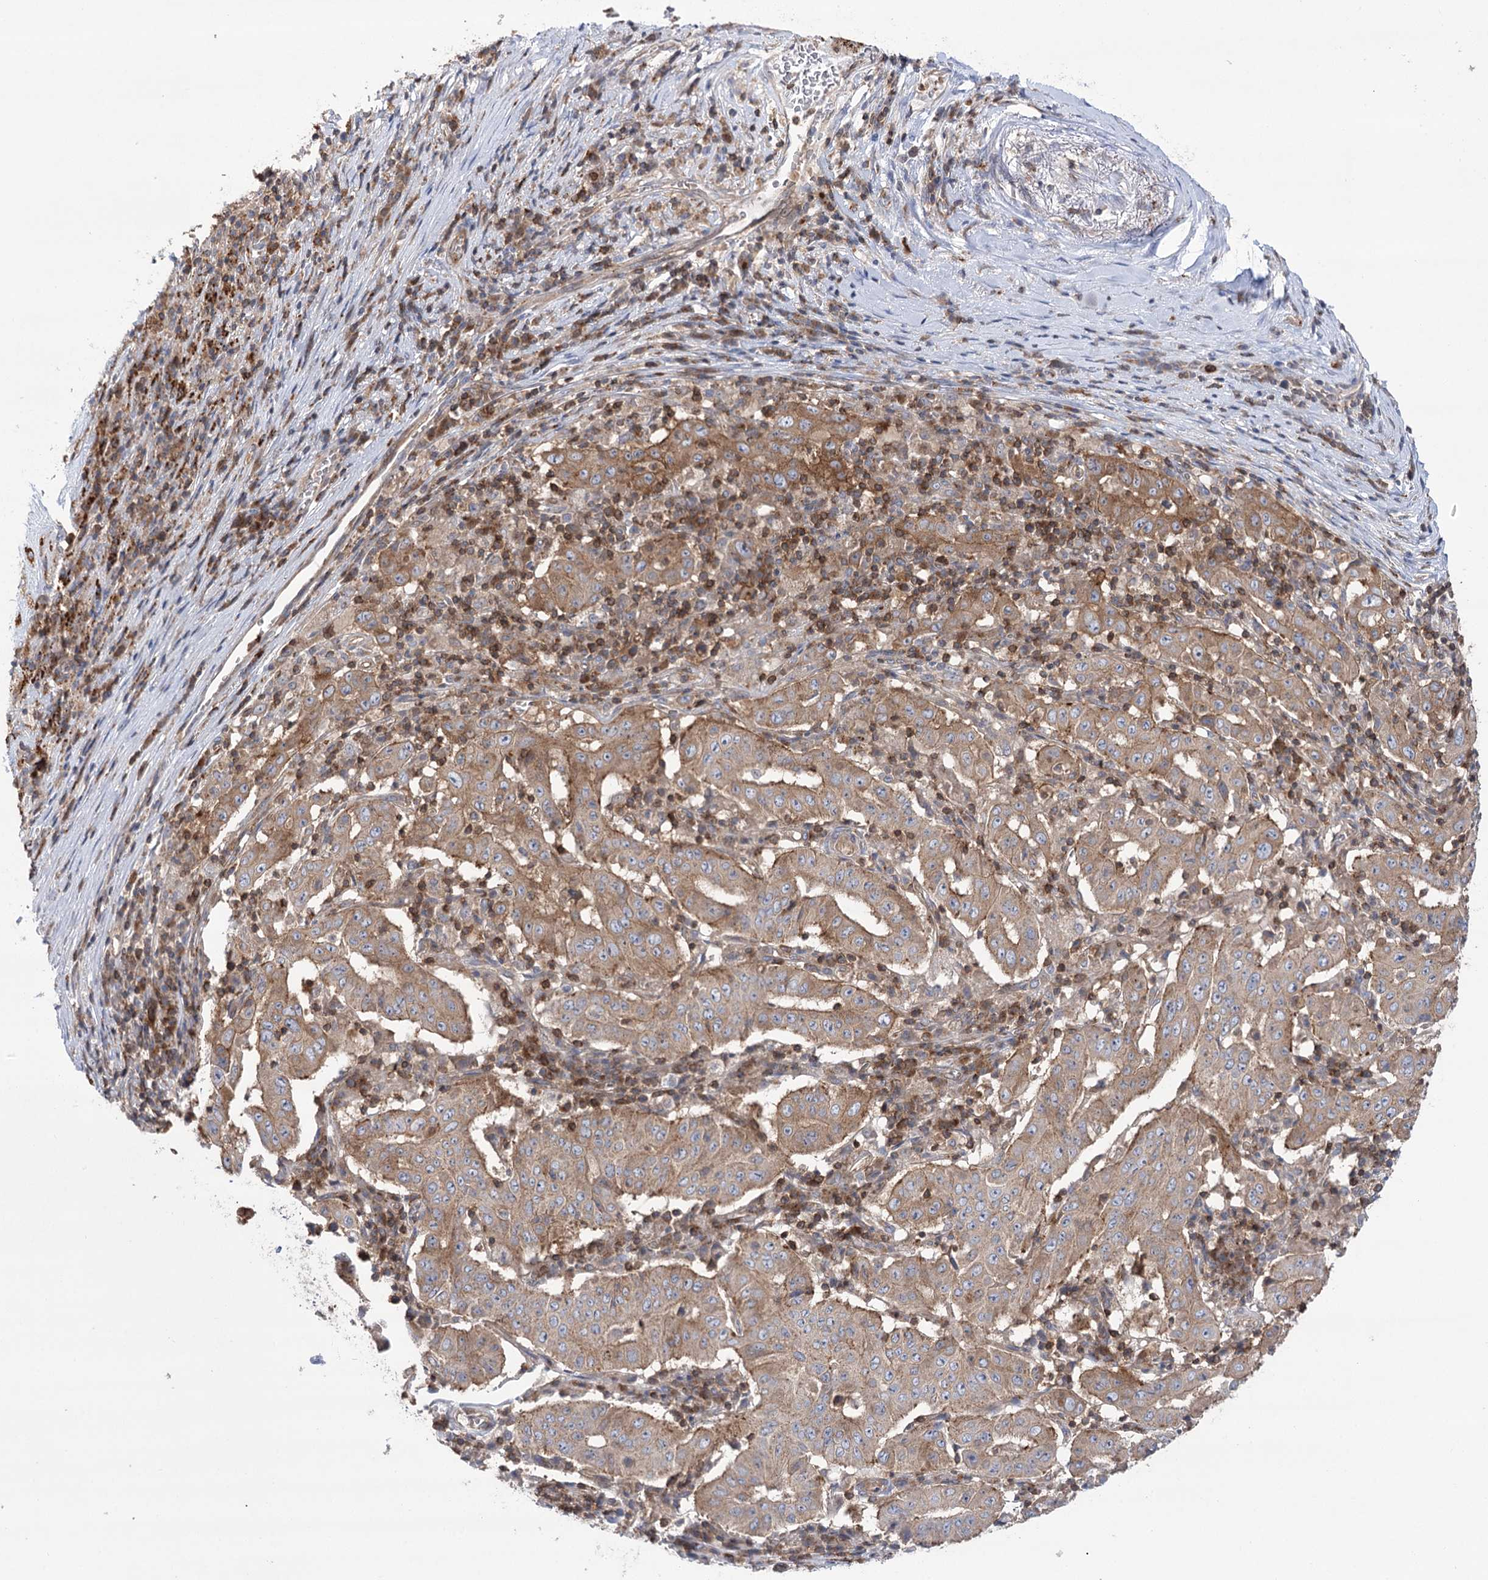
{"staining": {"intensity": "moderate", "quantity": "25%-75%", "location": "cytoplasmic/membranous"}, "tissue": "pancreatic cancer", "cell_type": "Tumor cells", "image_type": "cancer", "snomed": [{"axis": "morphology", "description": "Adenocarcinoma, NOS"}, {"axis": "topography", "description": "Pancreas"}], "caption": "The micrograph shows staining of pancreatic cancer, revealing moderate cytoplasmic/membranous protein staining (brown color) within tumor cells.", "gene": "VPS37B", "patient": {"sex": "male", "age": 63}}